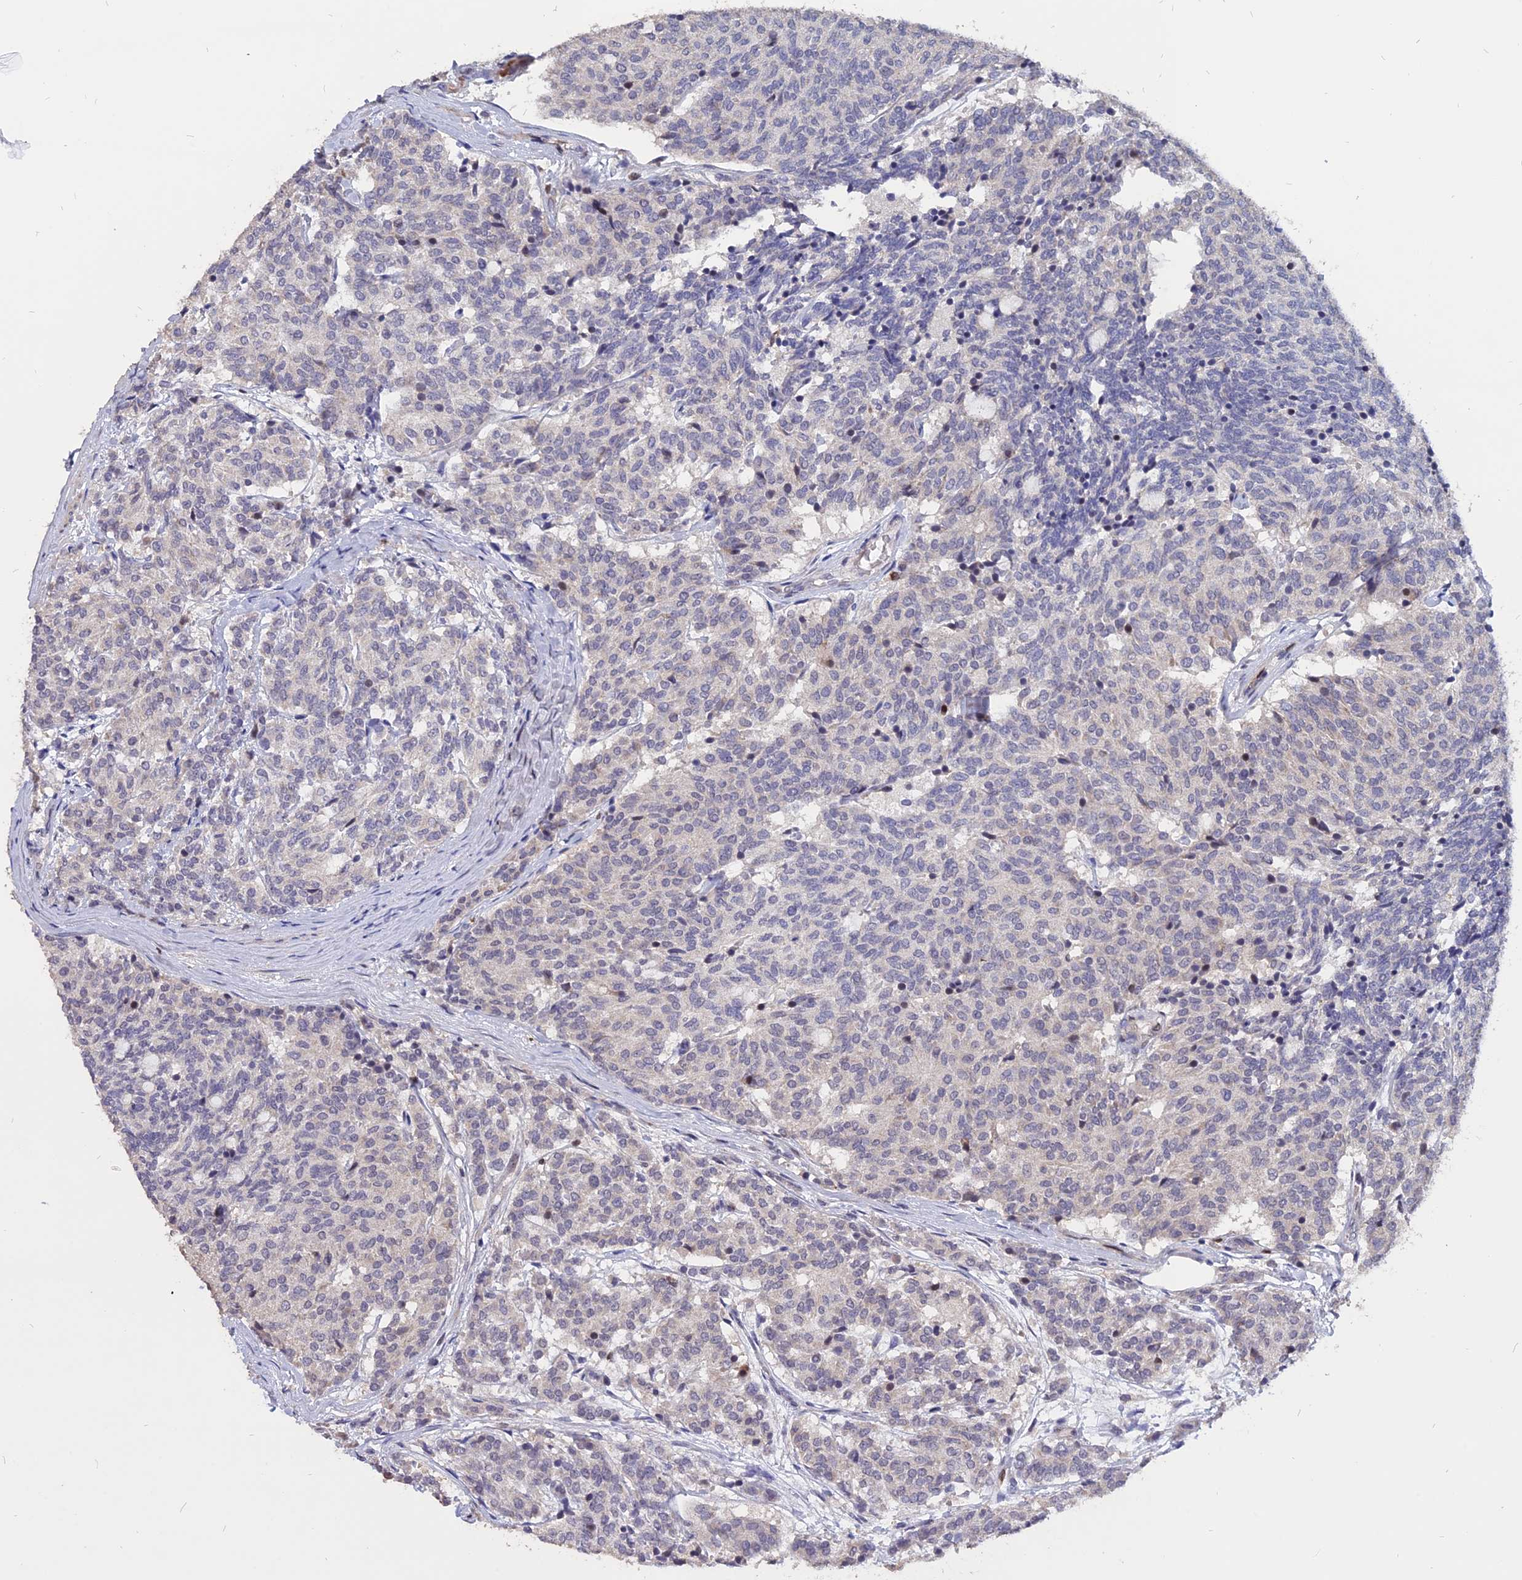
{"staining": {"intensity": "negative", "quantity": "none", "location": "none"}, "tissue": "carcinoid", "cell_type": "Tumor cells", "image_type": "cancer", "snomed": [{"axis": "morphology", "description": "Carcinoid, malignant, NOS"}, {"axis": "topography", "description": "Pancreas"}], "caption": "Tumor cells show no significant expression in malignant carcinoid. Nuclei are stained in blue.", "gene": "TMEM263", "patient": {"sex": "female", "age": 54}}